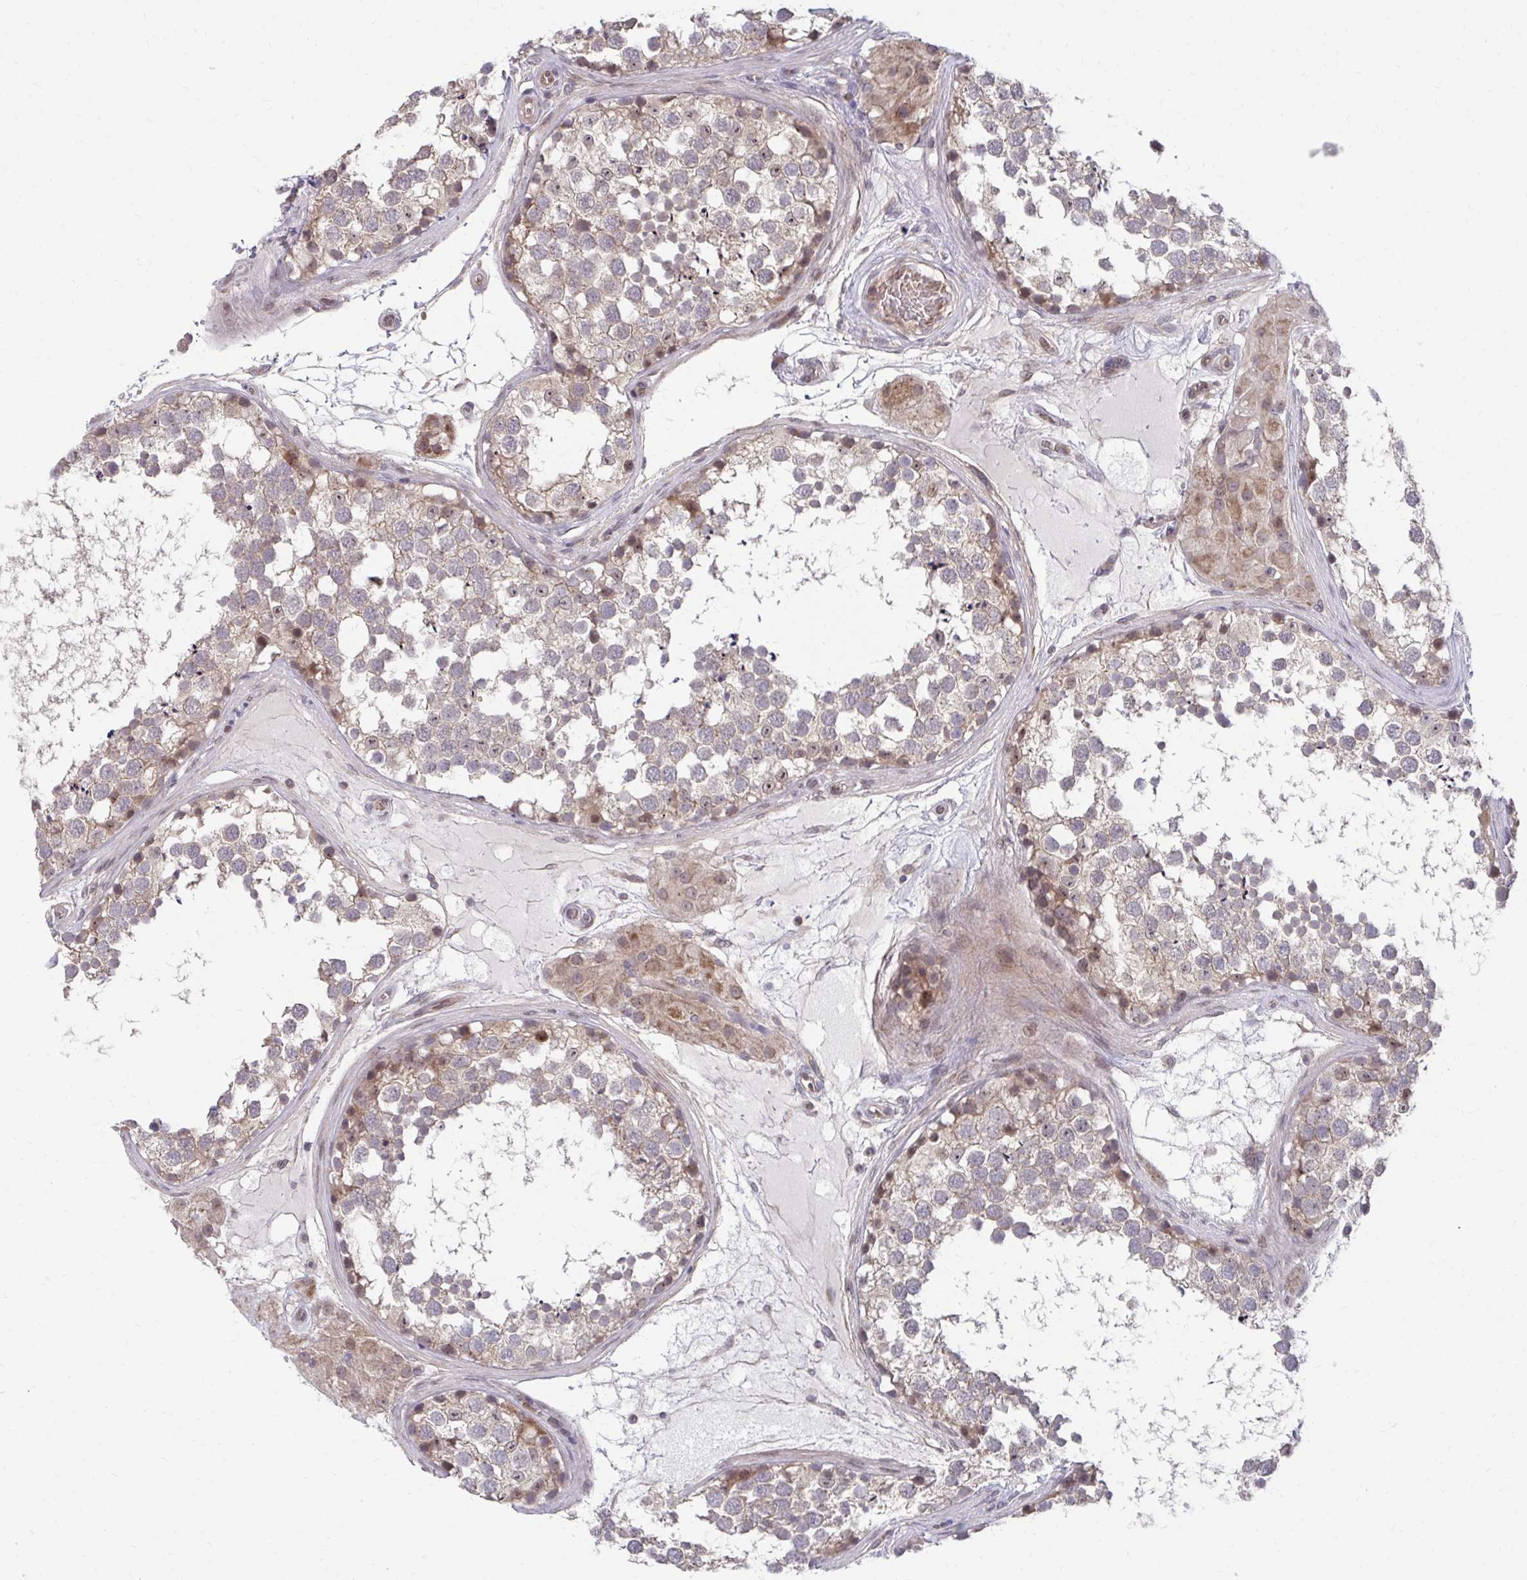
{"staining": {"intensity": "weak", "quantity": "25%-75%", "location": "cytoplasmic/membranous"}, "tissue": "testis", "cell_type": "Cells in seminiferous ducts", "image_type": "normal", "snomed": [{"axis": "morphology", "description": "Normal tissue, NOS"}, {"axis": "morphology", "description": "Seminoma, NOS"}, {"axis": "topography", "description": "Testis"}], "caption": "DAB (3,3'-diaminobenzidine) immunohistochemical staining of normal testis shows weak cytoplasmic/membranous protein positivity in about 25%-75% of cells in seminiferous ducts. The staining is performed using DAB brown chromogen to label protein expression. The nuclei are counter-stained blue using hematoxylin.", "gene": "ITPR2", "patient": {"sex": "male", "age": 65}}